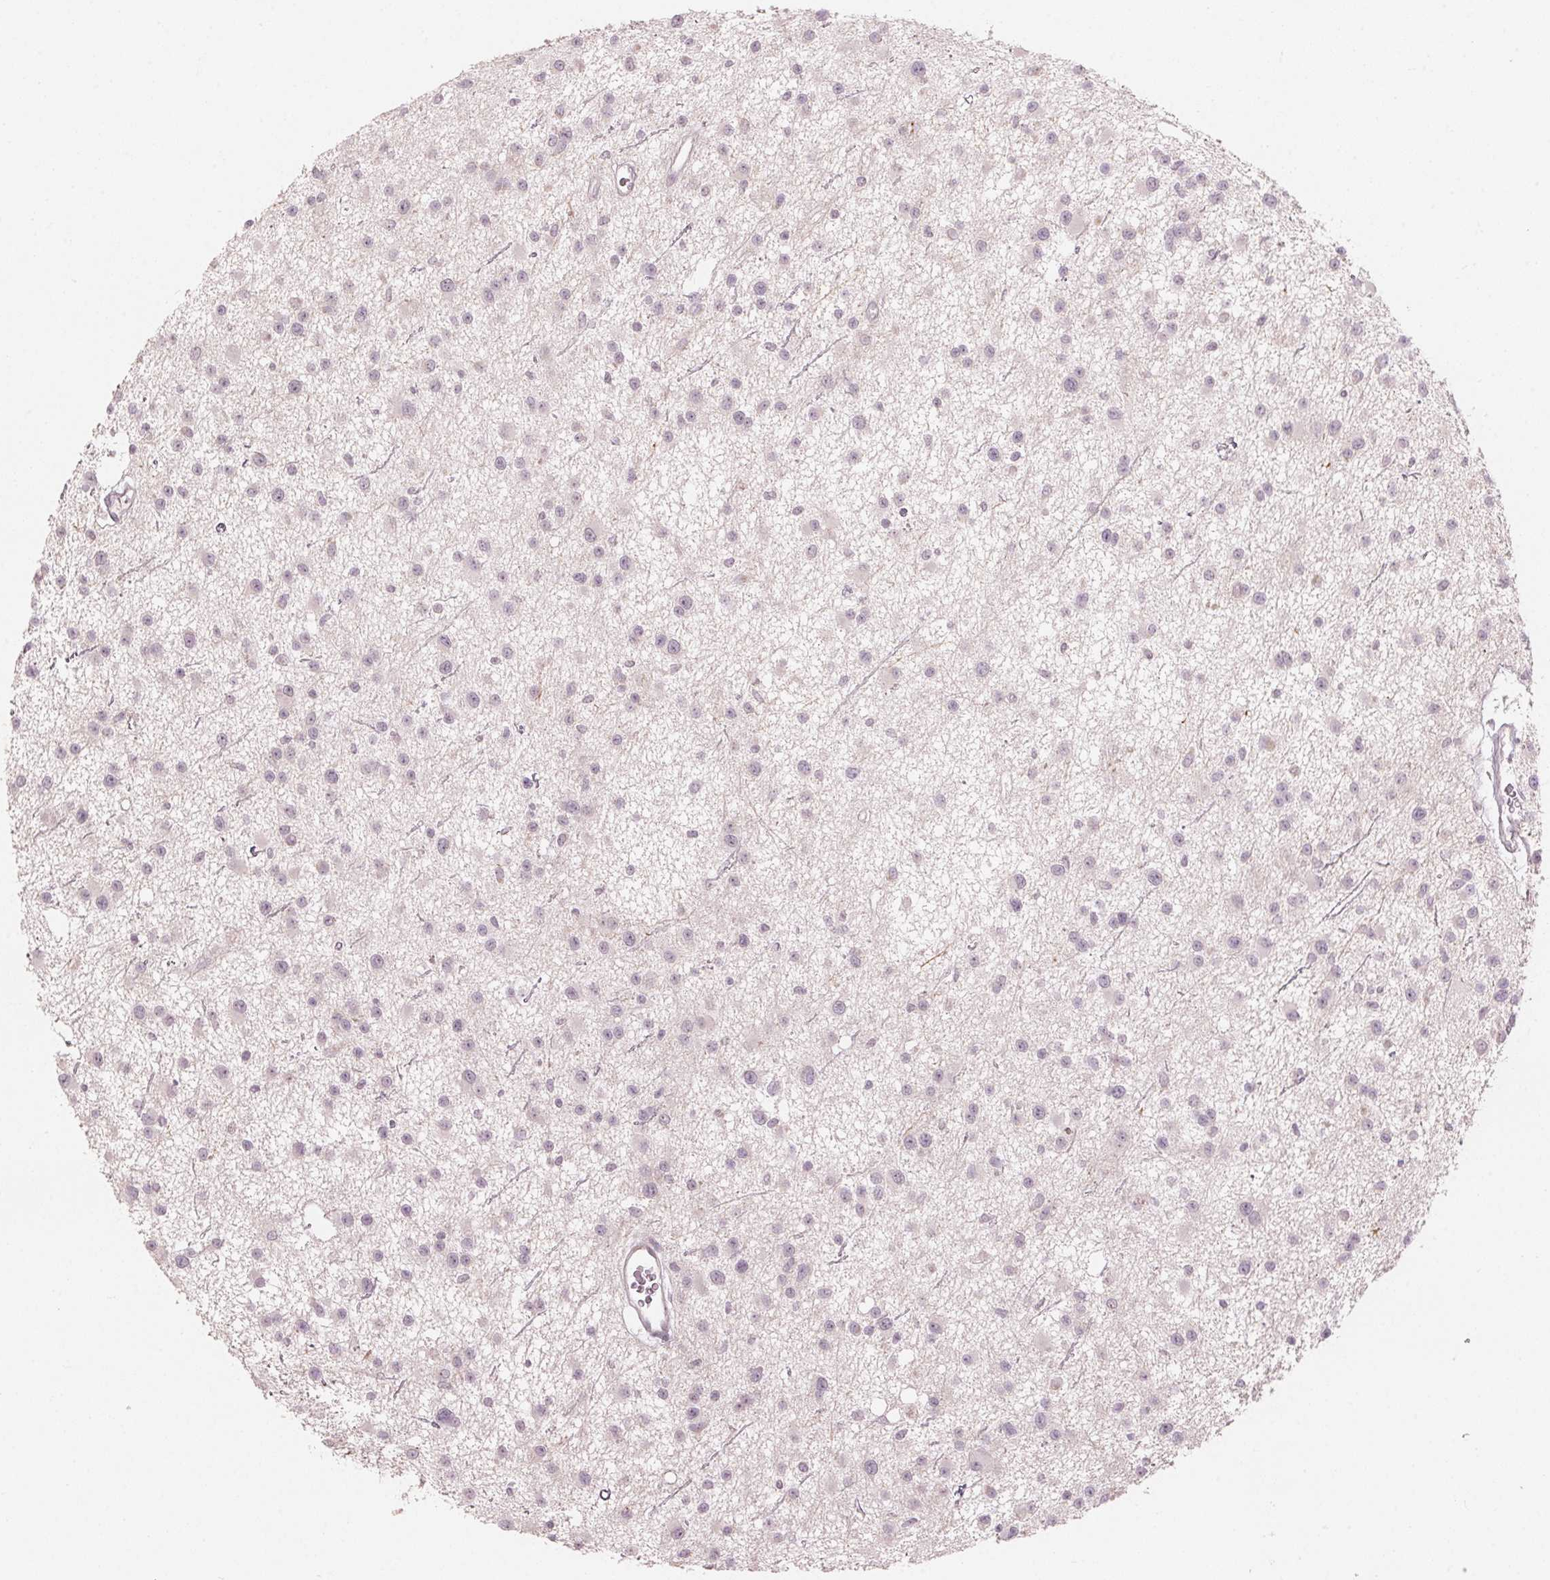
{"staining": {"intensity": "negative", "quantity": "none", "location": "none"}, "tissue": "glioma", "cell_type": "Tumor cells", "image_type": "cancer", "snomed": [{"axis": "morphology", "description": "Glioma, malignant, Low grade"}, {"axis": "topography", "description": "Brain"}], "caption": "IHC micrograph of neoplastic tissue: malignant low-grade glioma stained with DAB shows no significant protein expression in tumor cells.", "gene": "TMED6", "patient": {"sex": "male", "age": 43}}